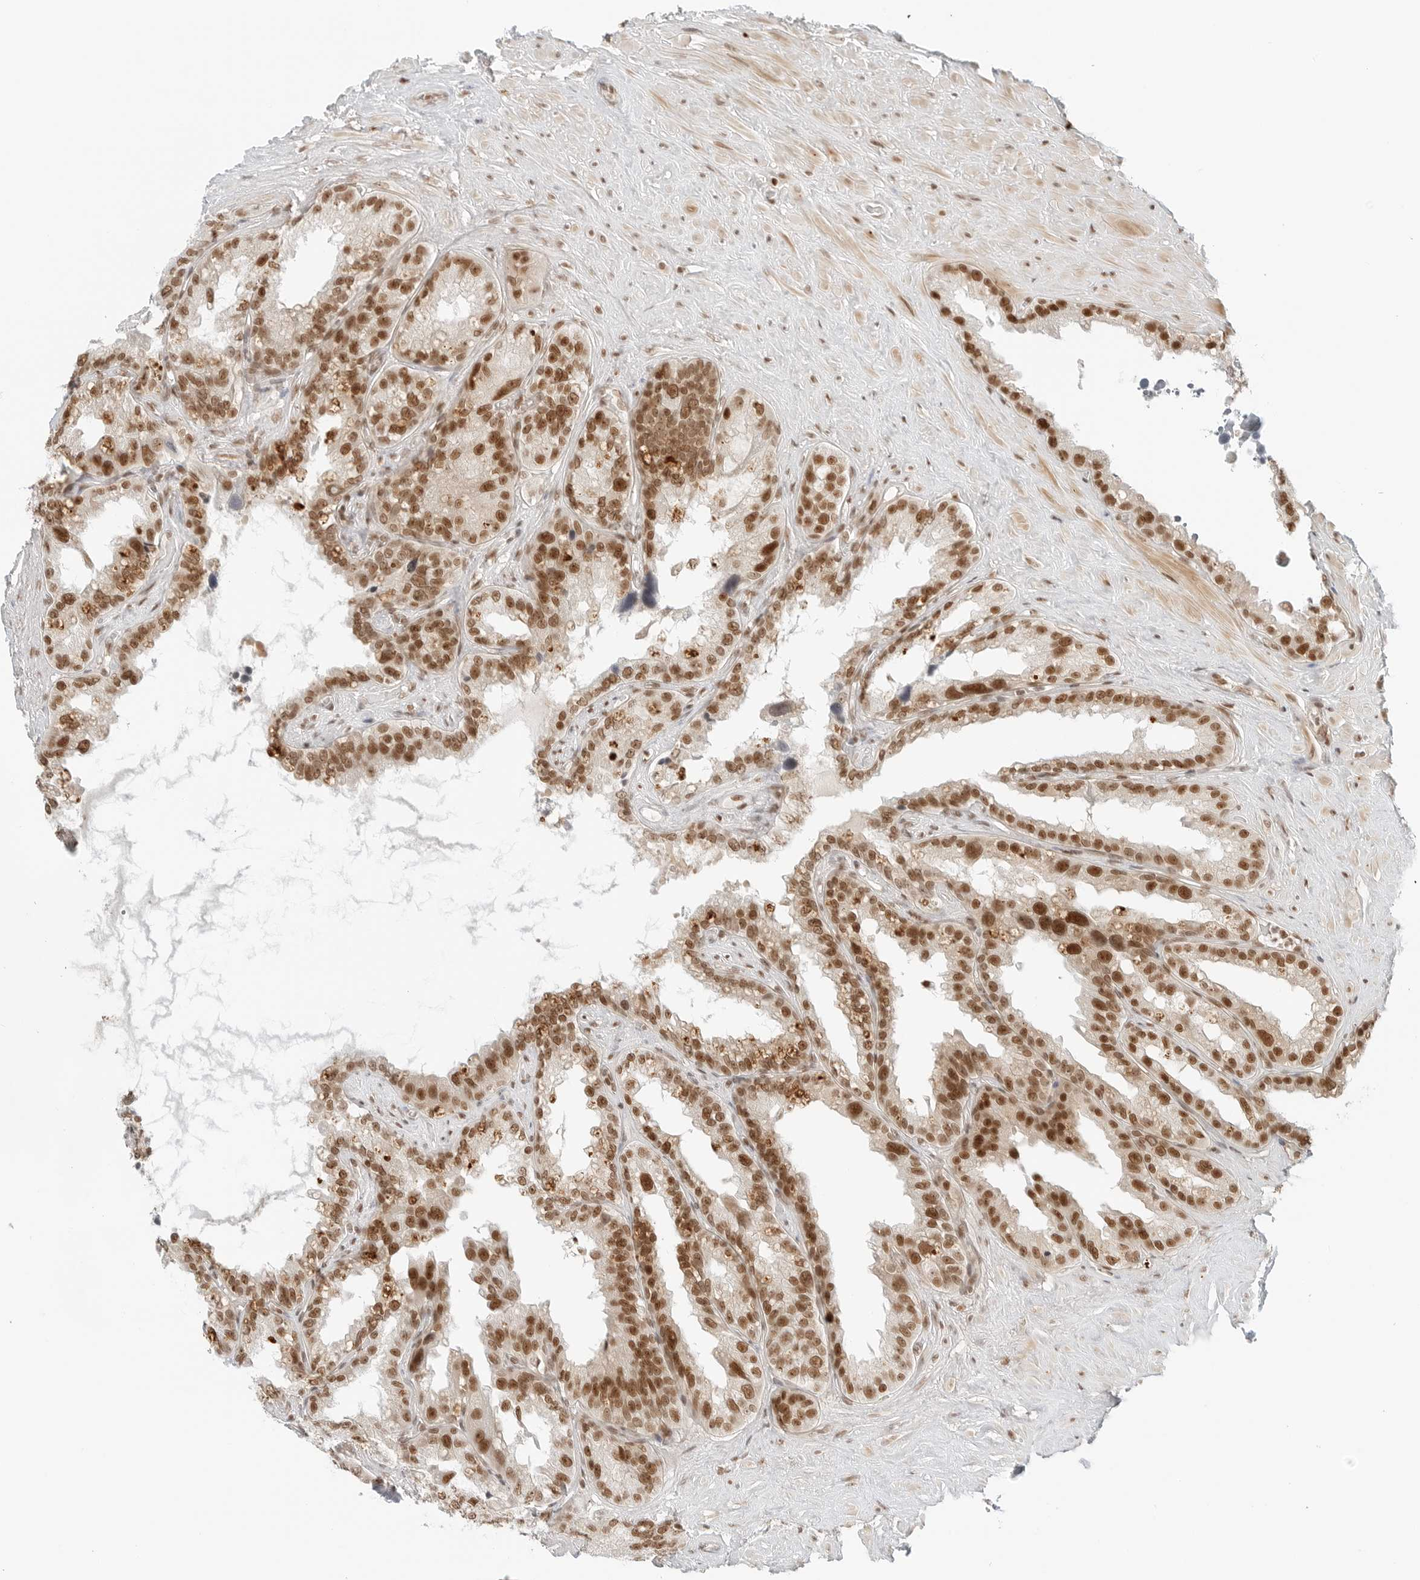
{"staining": {"intensity": "moderate", "quantity": ">75%", "location": "nuclear"}, "tissue": "seminal vesicle", "cell_type": "Glandular cells", "image_type": "normal", "snomed": [{"axis": "morphology", "description": "Normal tissue, NOS"}, {"axis": "topography", "description": "Seminal veicle"}], "caption": "An IHC micrograph of unremarkable tissue is shown. Protein staining in brown labels moderate nuclear positivity in seminal vesicle within glandular cells.", "gene": "CRTC2", "patient": {"sex": "male", "age": 80}}